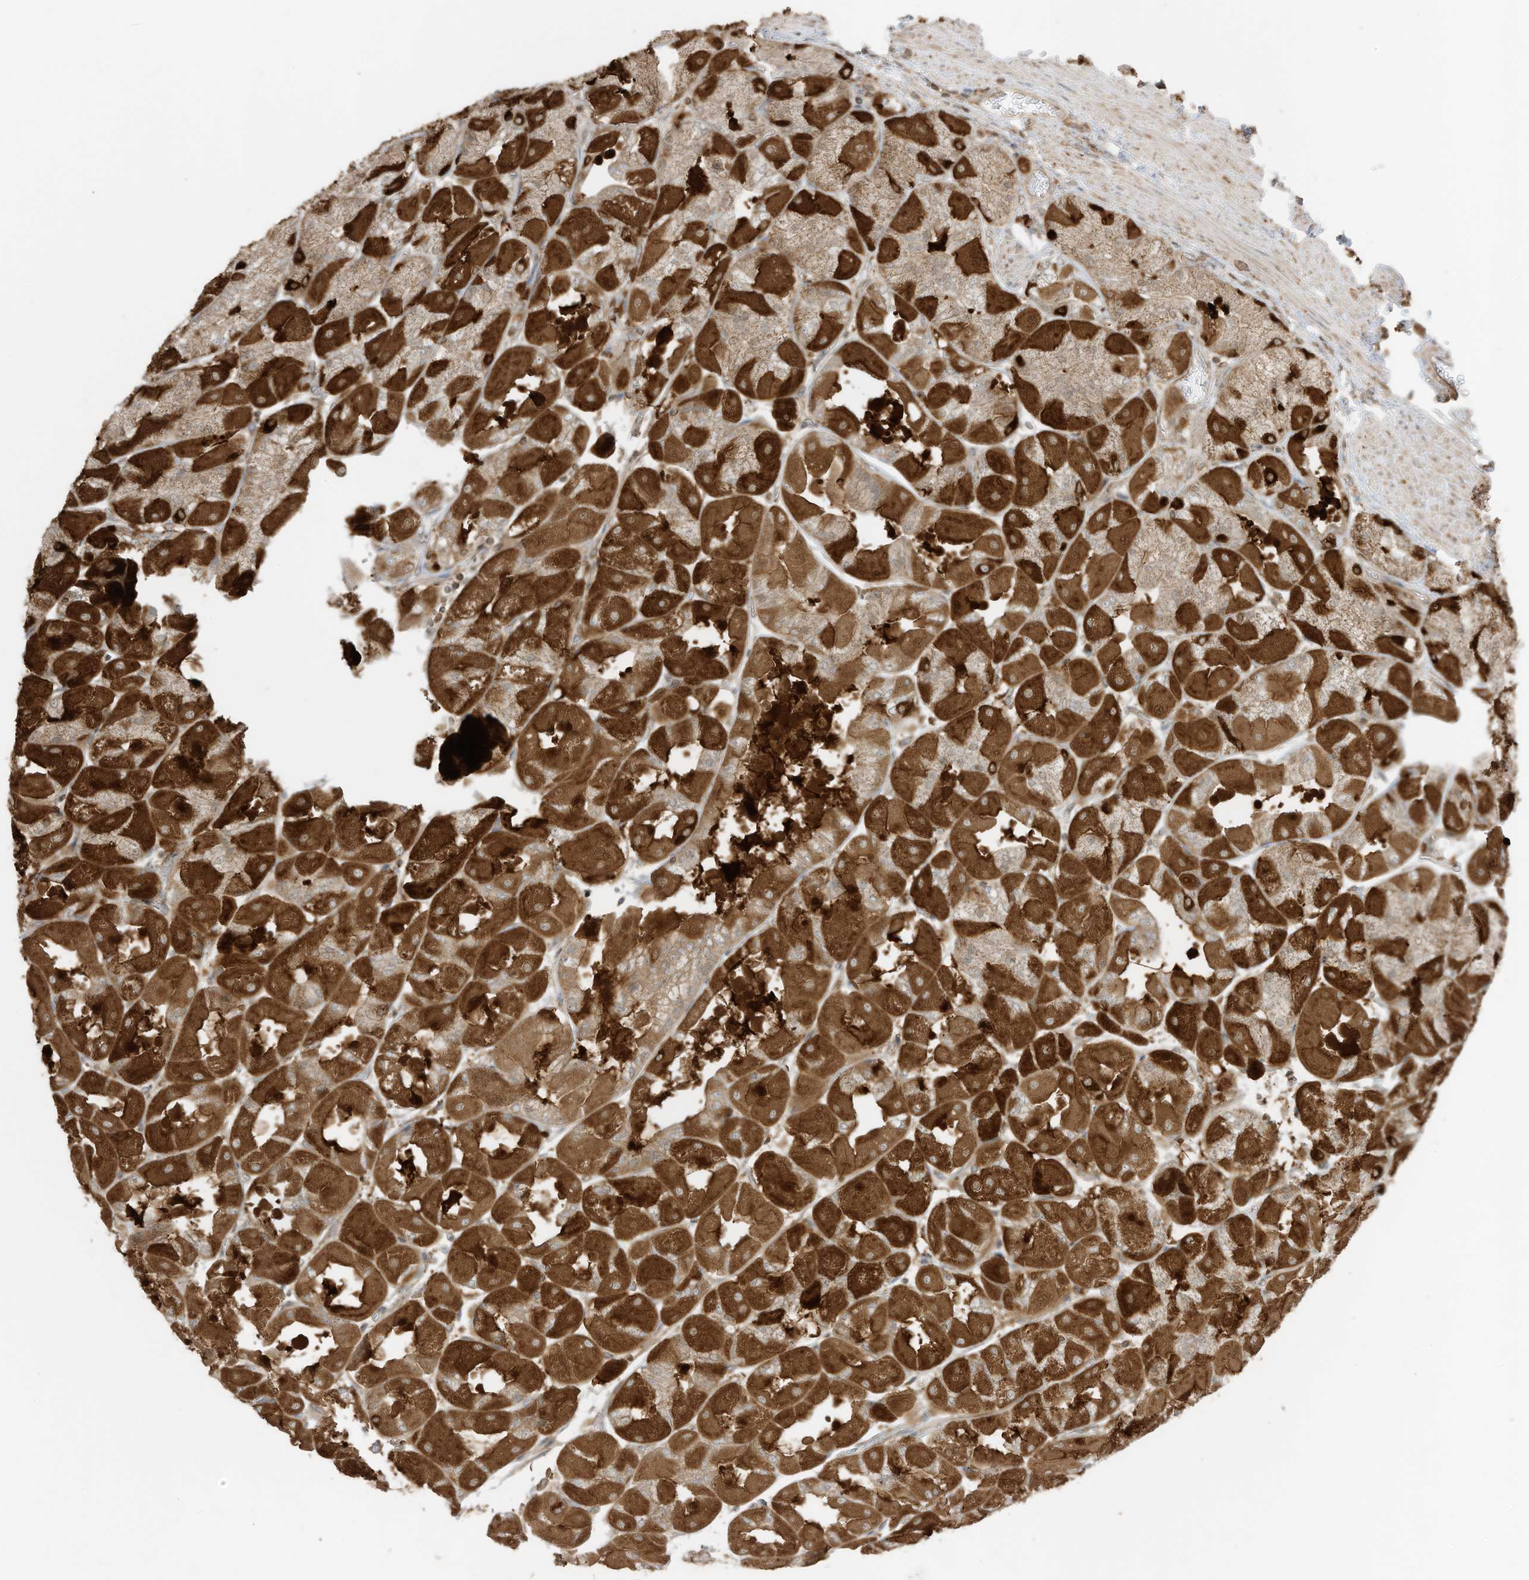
{"staining": {"intensity": "strong", "quantity": ">75%", "location": "cytoplasmic/membranous"}, "tissue": "stomach", "cell_type": "Glandular cells", "image_type": "normal", "snomed": [{"axis": "morphology", "description": "Normal tissue, NOS"}, {"axis": "topography", "description": "Stomach"}], "caption": "Glandular cells demonstrate strong cytoplasmic/membranous positivity in approximately >75% of cells in normal stomach.", "gene": "SLC25A12", "patient": {"sex": "female", "age": 61}}